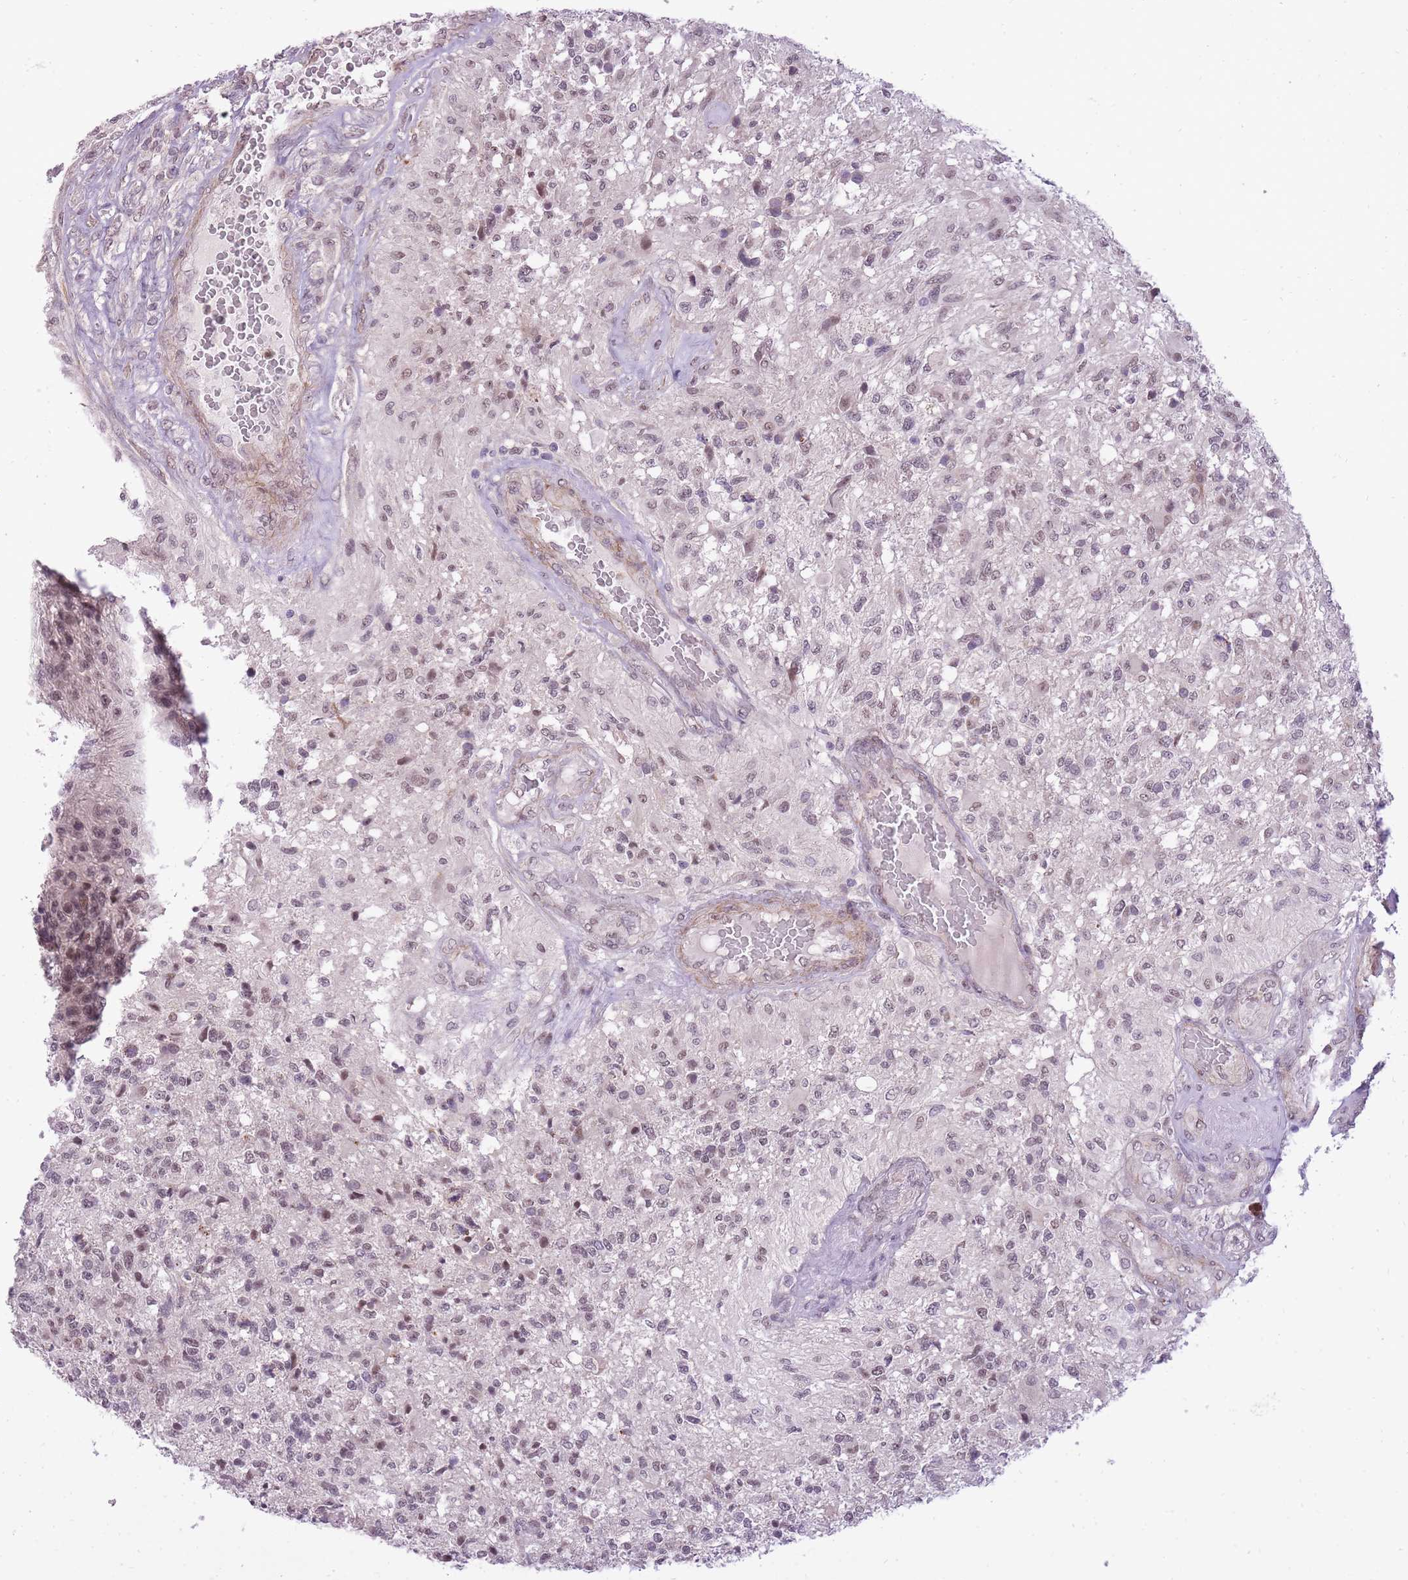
{"staining": {"intensity": "weak", "quantity": ">75%", "location": "nuclear"}, "tissue": "glioma", "cell_type": "Tumor cells", "image_type": "cancer", "snomed": [{"axis": "morphology", "description": "Glioma, malignant, High grade"}, {"axis": "topography", "description": "Brain"}], "caption": "Protein expression analysis of human glioma reveals weak nuclear positivity in approximately >75% of tumor cells.", "gene": "TIGD1", "patient": {"sex": "male", "age": 56}}